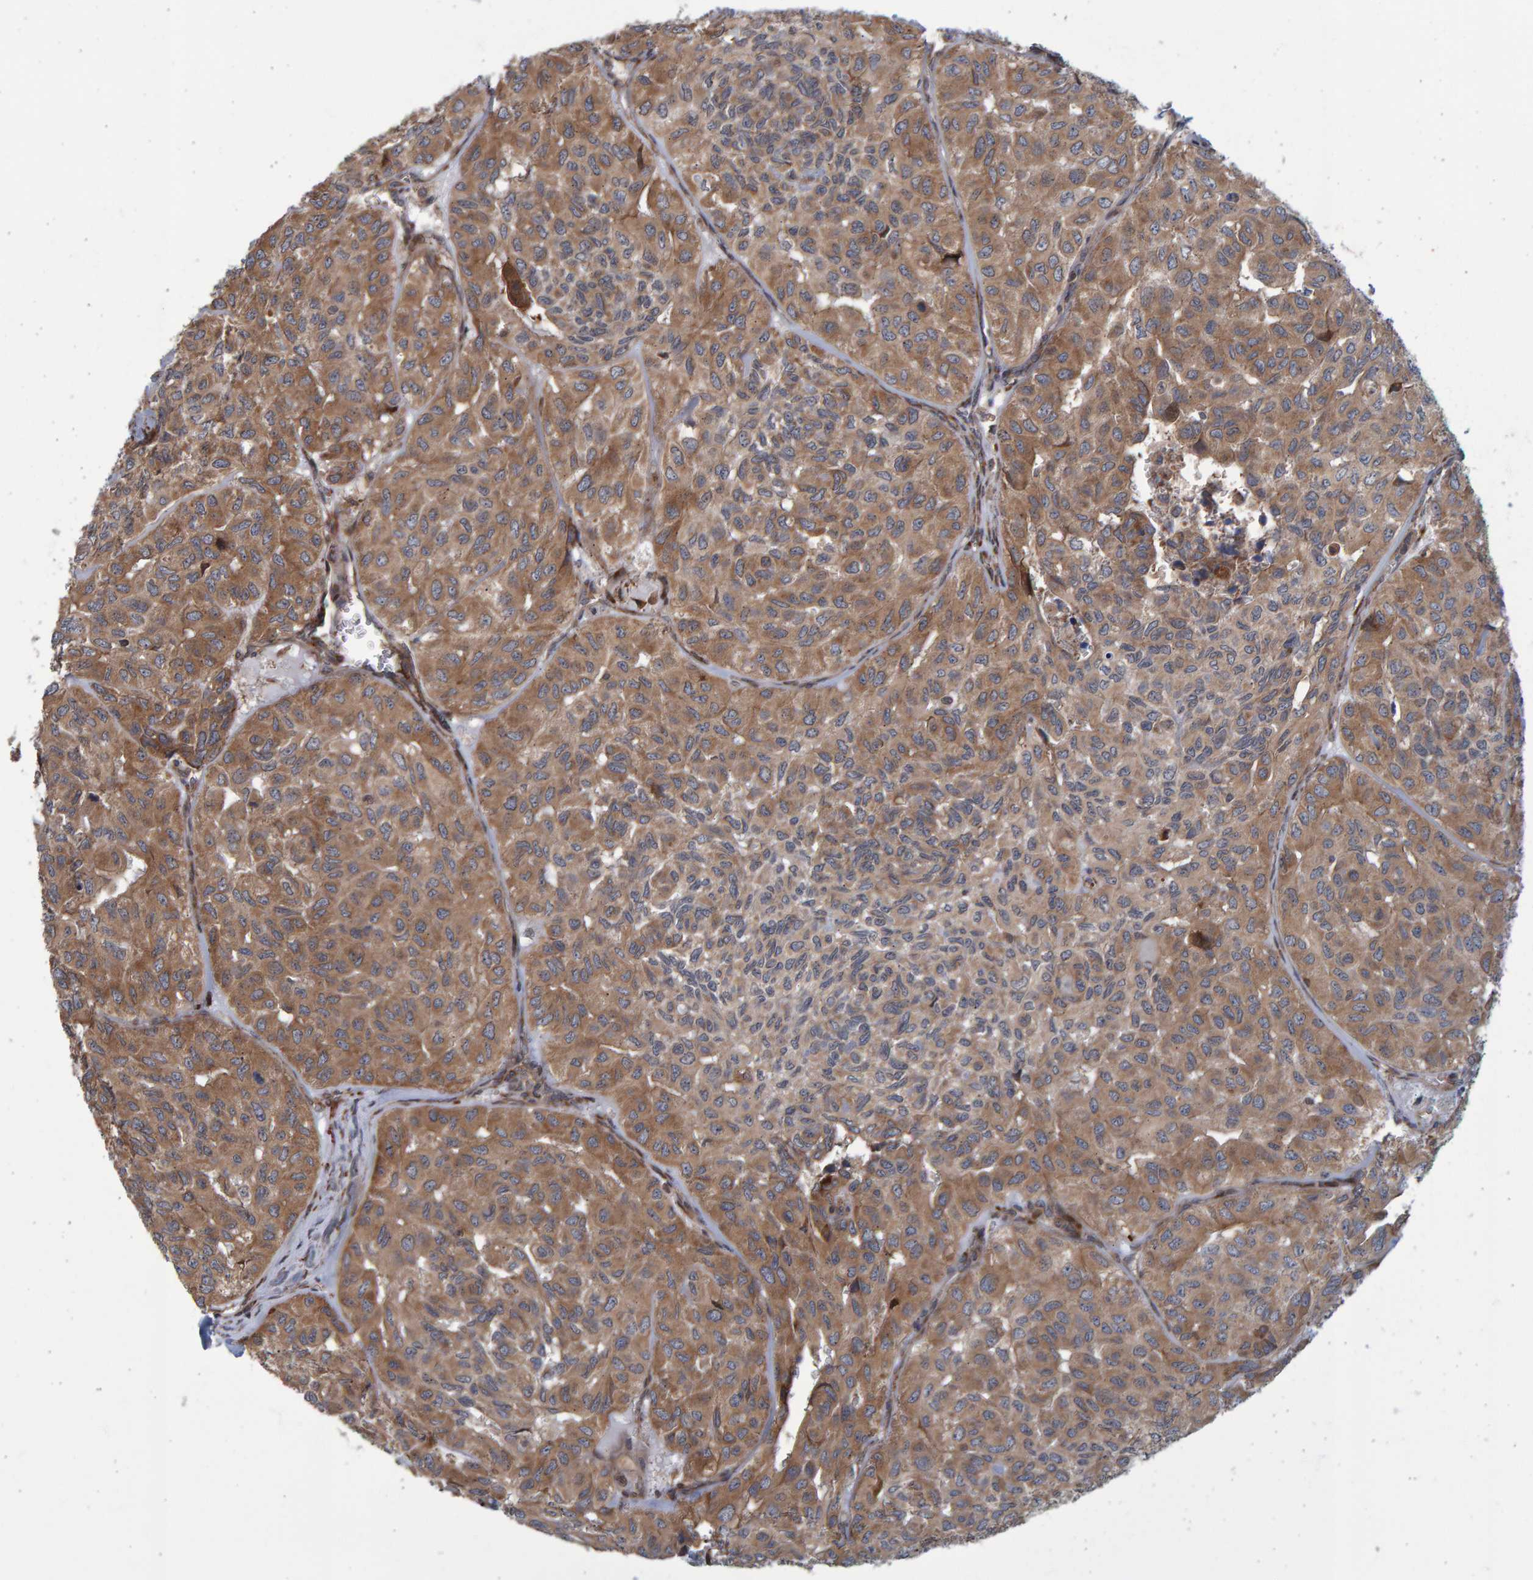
{"staining": {"intensity": "moderate", "quantity": ">75%", "location": "cytoplasmic/membranous"}, "tissue": "head and neck cancer", "cell_type": "Tumor cells", "image_type": "cancer", "snomed": [{"axis": "morphology", "description": "Adenocarcinoma, NOS"}, {"axis": "topography", "description": "Salivary gland, NOS"}, {"axis": "topography", "description": "Head-Neck"}], "caption": "Protein staining exhibits moderate cytoplasmic/membranous staining in approximately >75% of tumor cells in head and neck cancer (adenocarcinoma).", "gene": "LRBA", "patient": {"sex": "female", "age": 76}}